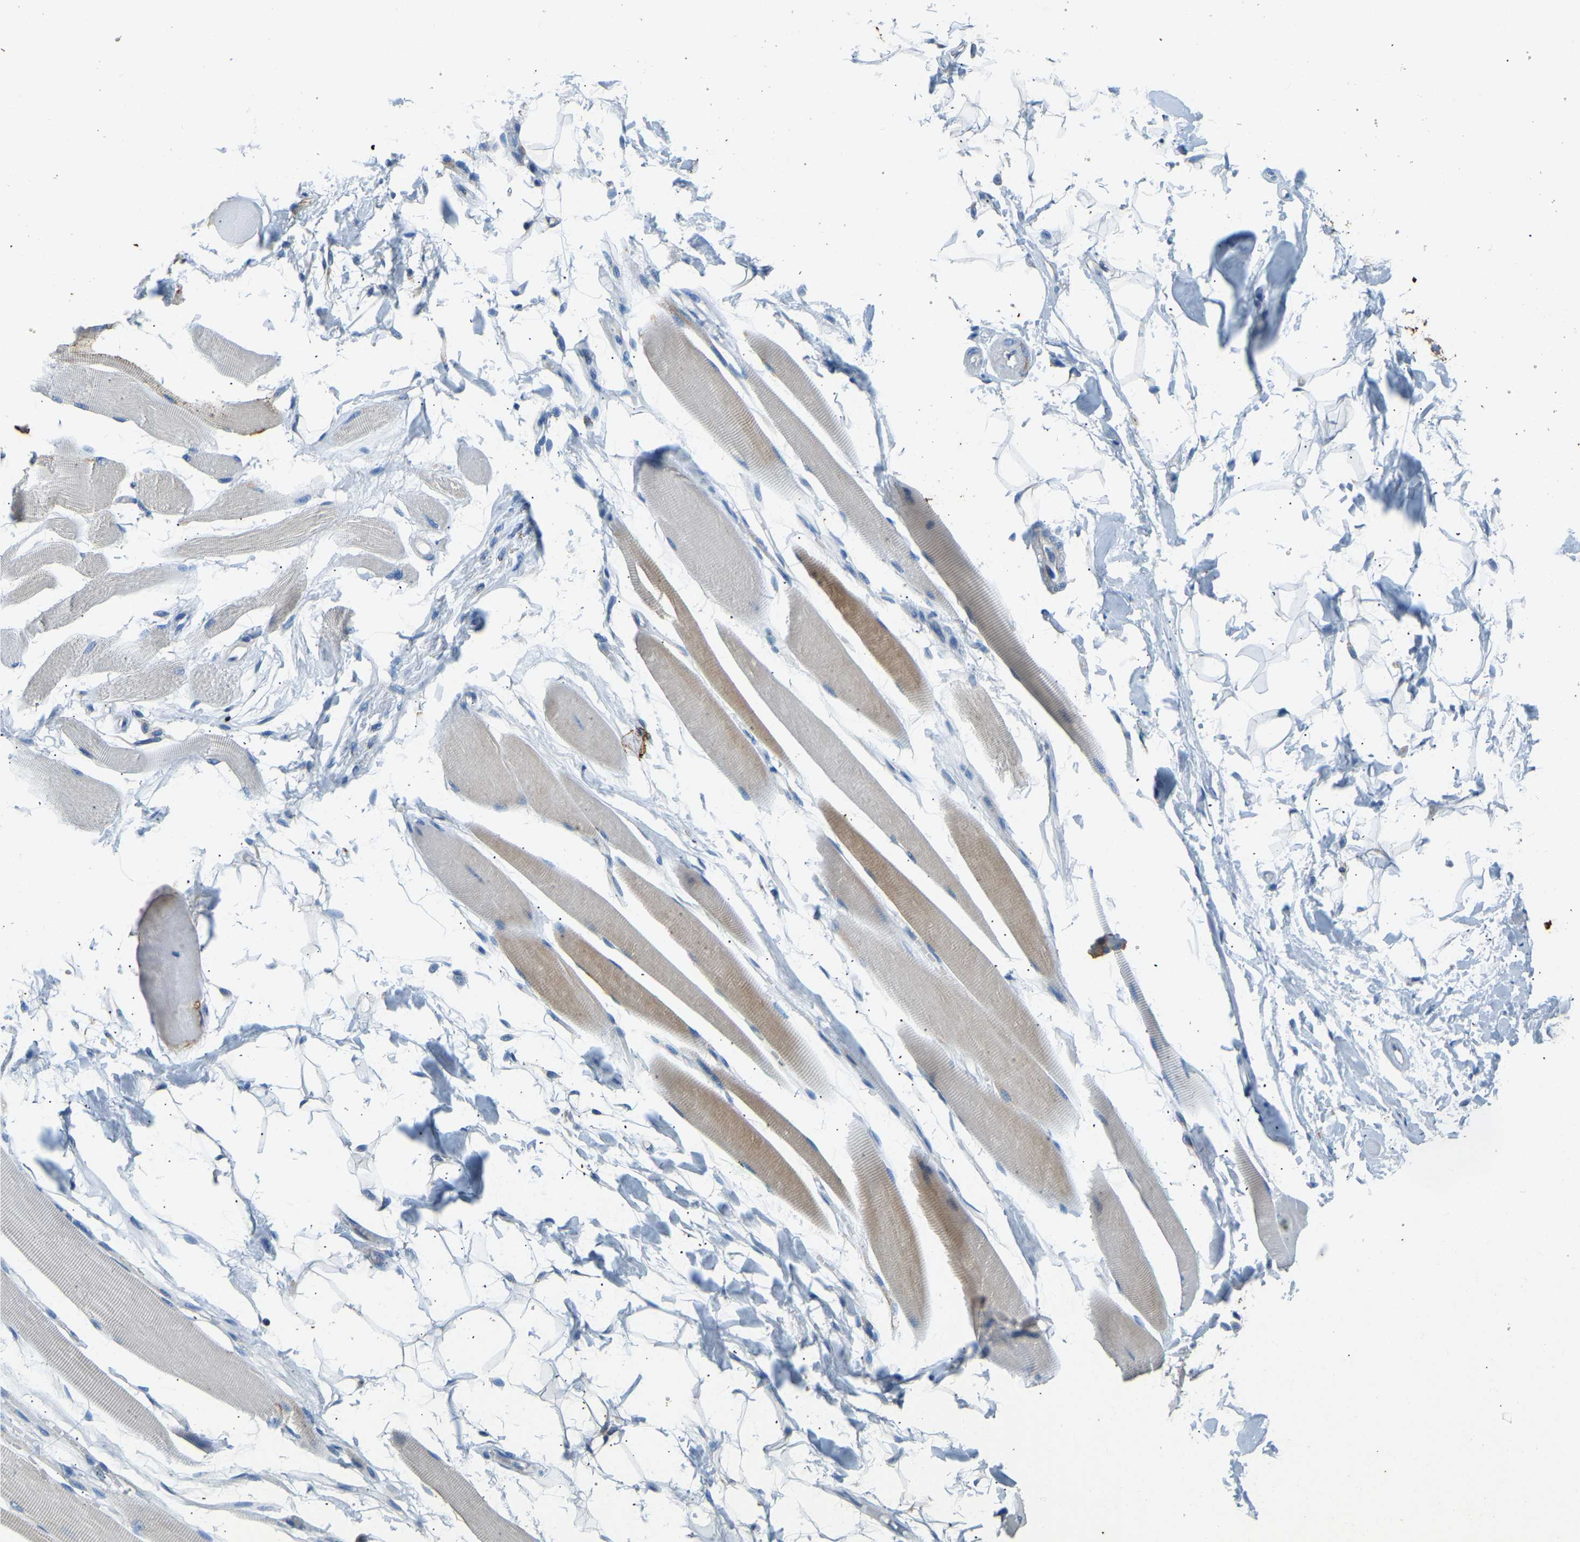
{"staining": {"intensity": "weak", "quantity": "<25%", "location": "cytoplasmic/membranous"}, "tissue": "skeletal muscle", "cell_type": "Myocytes", "image_type": "normal", "snomed": [{"axis": "morphology", "description": "Normal tissue, NOS"}, {"axis": "topography", "description": "Skeletal muscle"}, {"axis": "topography", "description": "Peripheral nerve tissue"}], "caption": "Immunohistochemistry of normal human skeletal muscle displays no positivity in myocytes.", "gene": "ZNF200", "patient": {"sex": "female", "age": 84}}